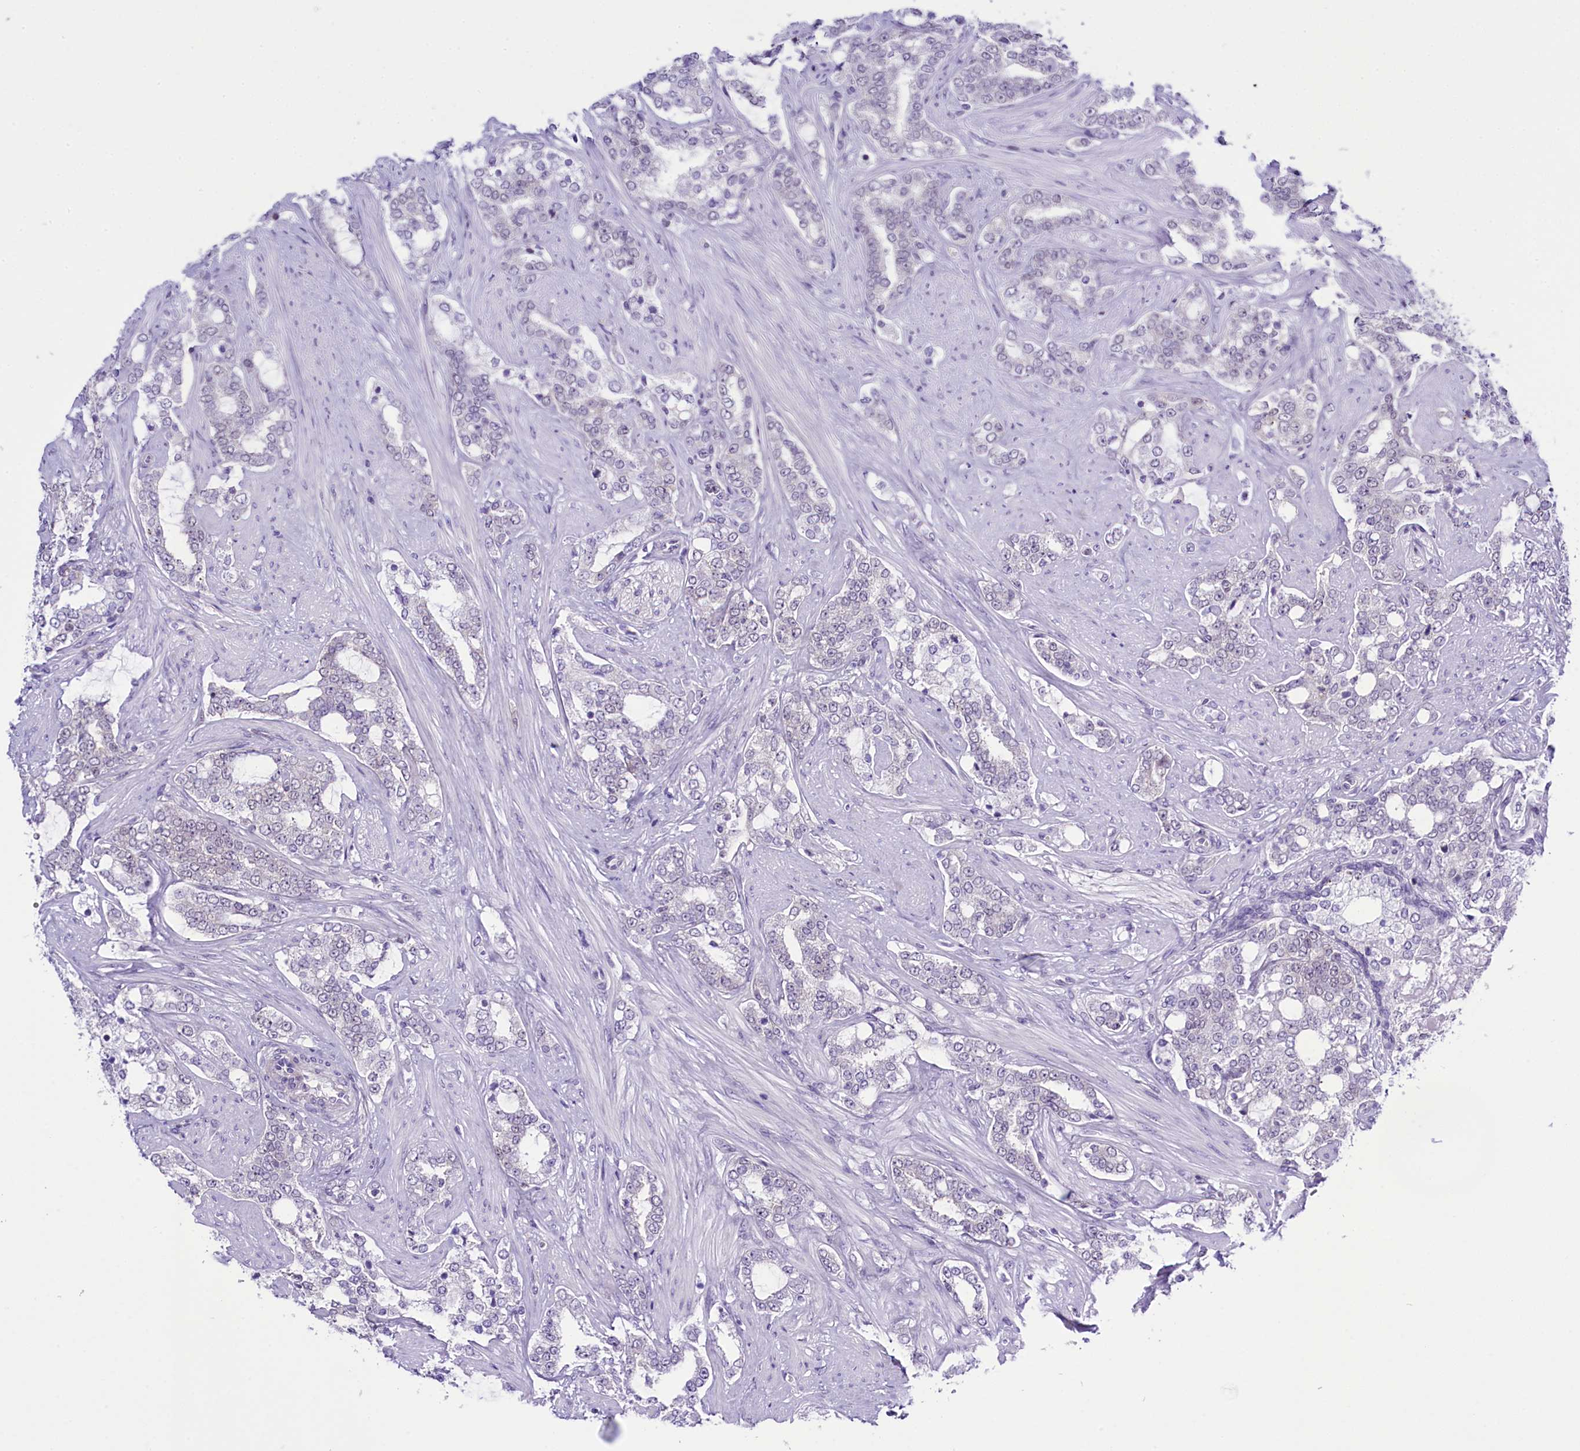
{"staining": {"intensity": "negative", "quantity": "none", "location": "none"}, "tissue": "prostate cancer", "cell_type": "Tumor cells", "image_type": "cancer", "snomed": [{"axis": "morphology", "description": "Adenocarcinoma, High grade"}, {"axis": "topography", "description": "Prostate"}], "caption": "Tumor cells are negative for protein expression in human adenocarcinoma (high-grade) (prostate). (DAB immunohistochemistry (IHC) with hematoxylin counter stain).", "gene": "RPS6KB1", "patient": {"sex": "male", "age": 64}}